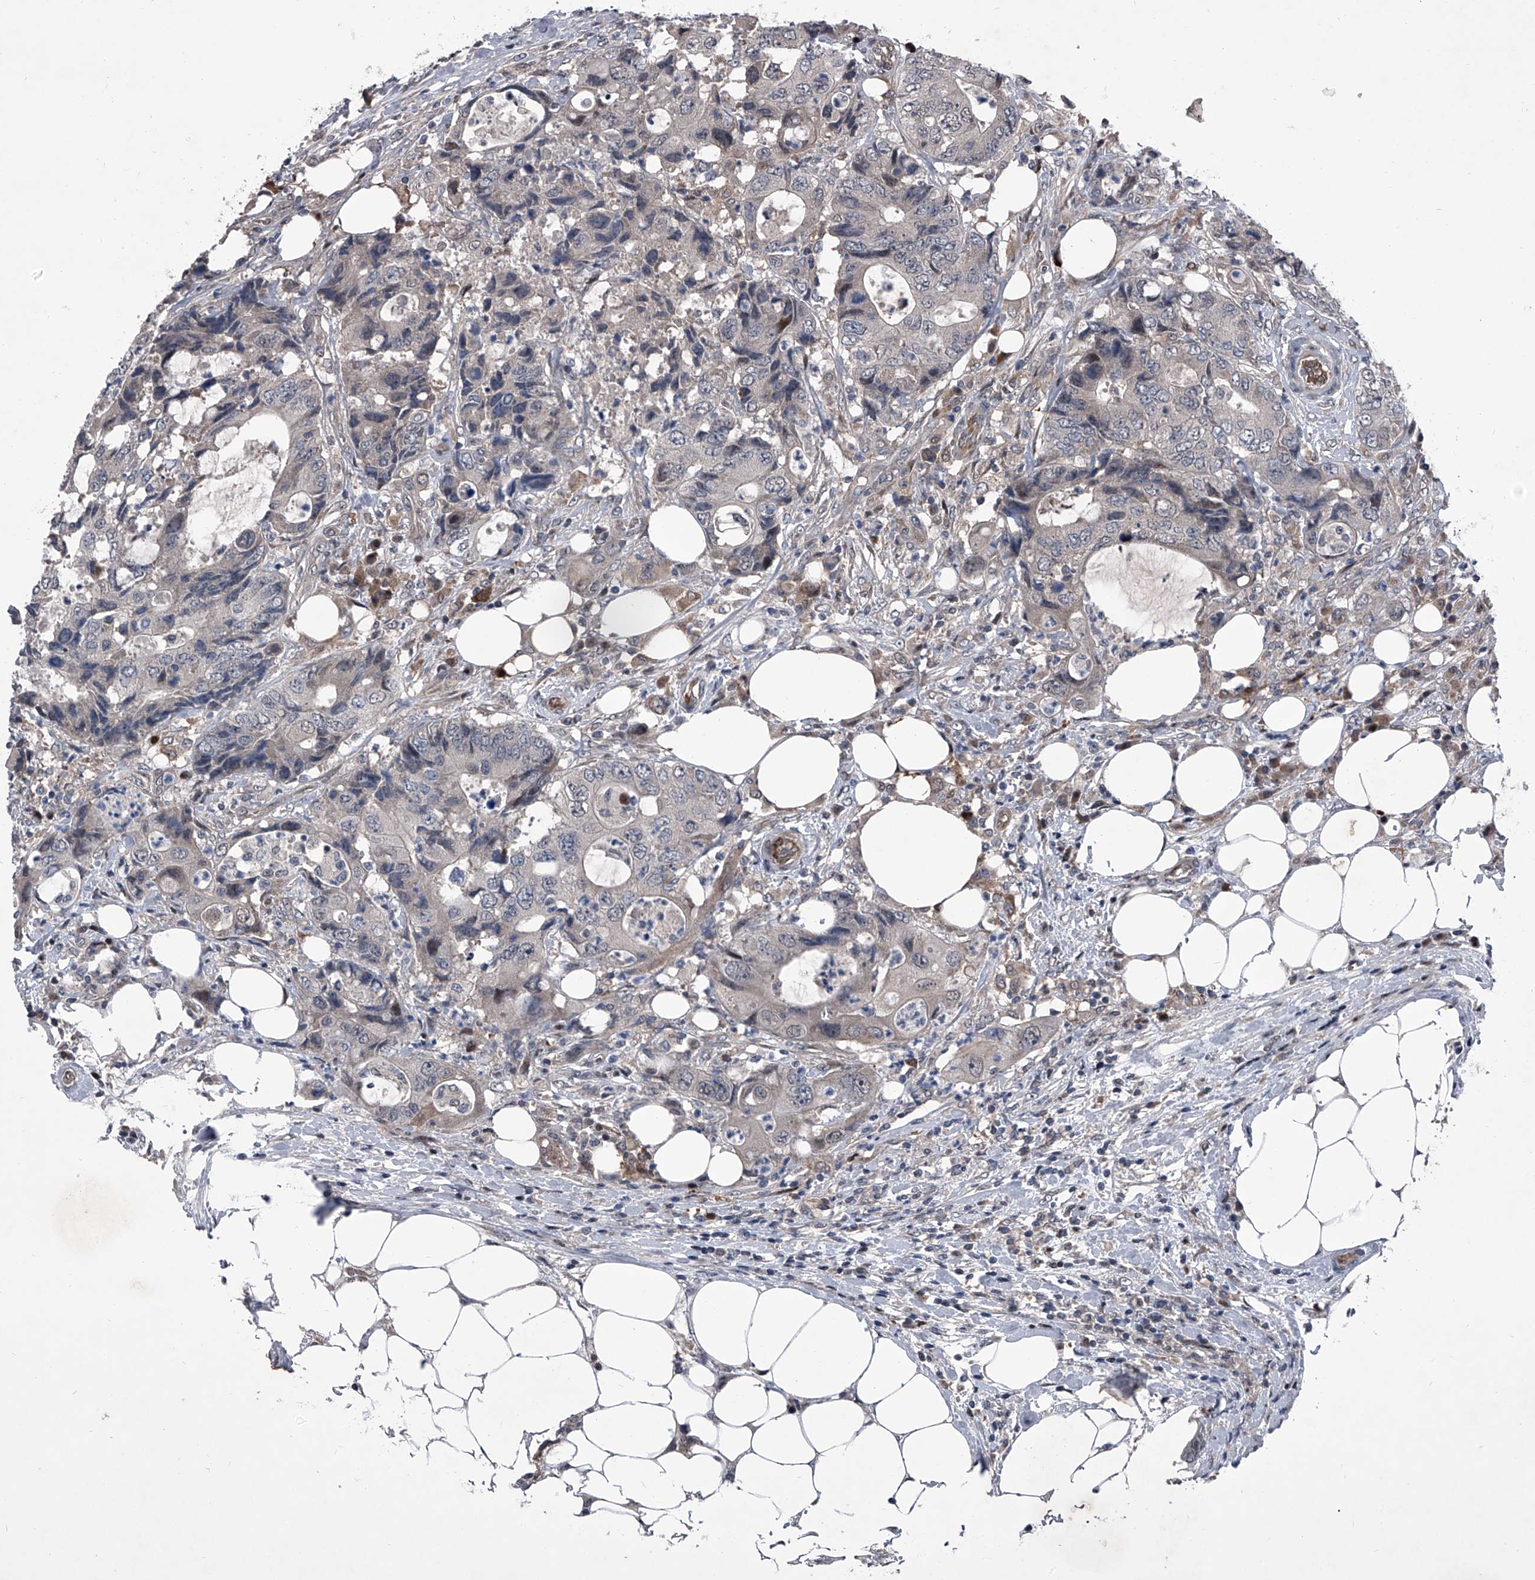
{"staining": {"intensity": "negative", "quantity": "none", "location": "none"}, "tissue": "colorectal cancer", "cell_type": "Tumor cells", "image_type": "cancer", "snomed": [{"axis": "morphology", "description": "Adenocarcinoma, NOS"}, {"axis": "topography", "description": "Colon"}], "caption": "High magnification brightfield microscopy of colorectal cancer (adenocarcinoma) stained with DAB (brown) and counterstained with hematoxylin (blue): tumor cells show no significant staining.", "gene": "ELK4", "patient": {"sex": "male", "age": 71}}